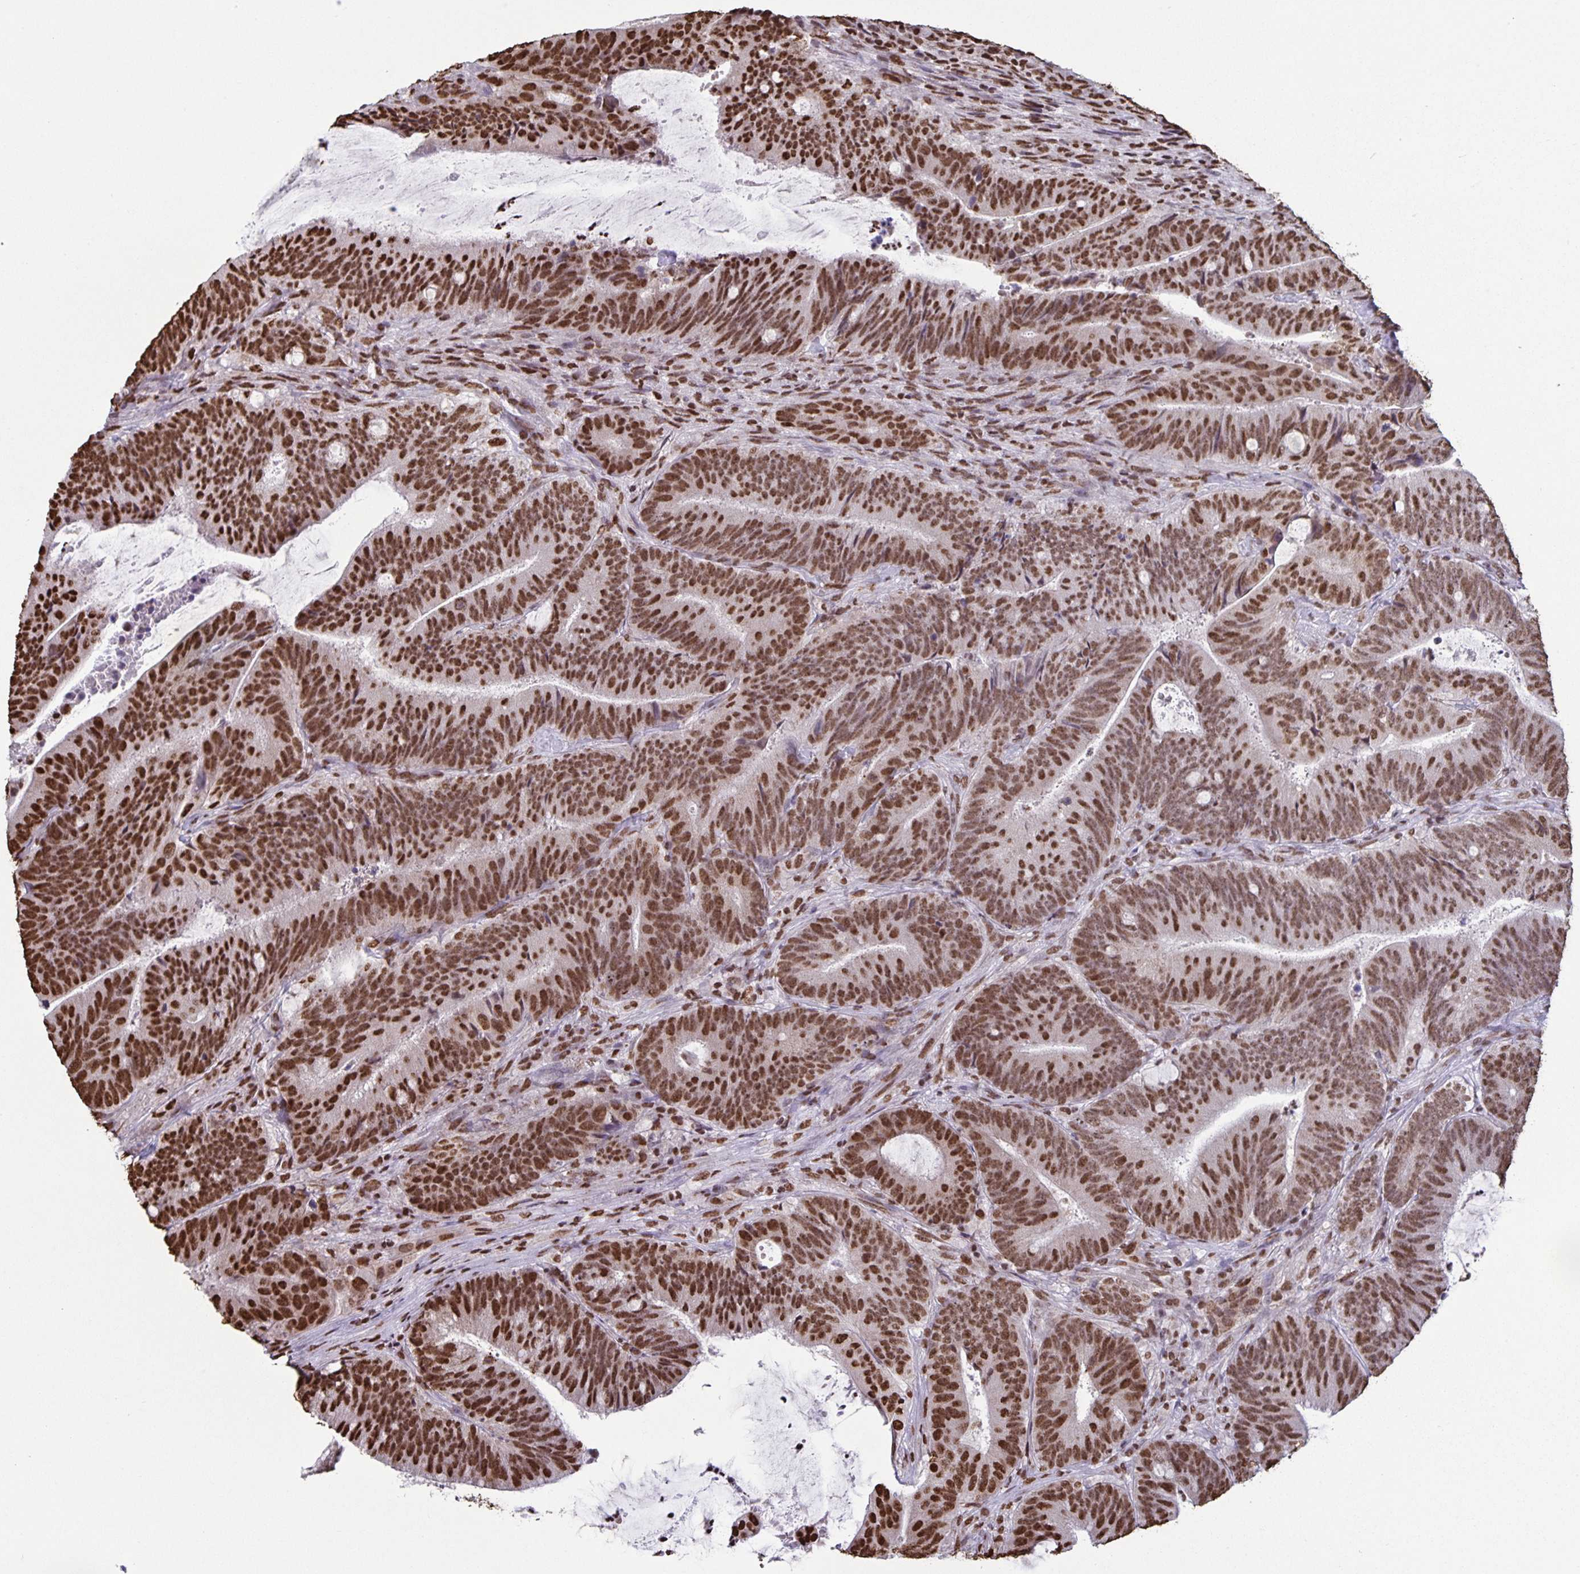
{"staining": {"intensity": "moderate", "quantity": ">75%", "location": "nuclear"}, "tissue": "colorectal cancer", "cell_type": "Tumor cells", "image_type": "cancer", "snomed": [{"axis": "morphology", "description": "Adenocarcinoma, NOS"}, {"axis": "topography", "description": "Colon"}], "caption": "Protein staining shows moderate nuclear expression in approximately >75% of tumor cells in colorectal cancer (adenocarcinoma).", "gene": "DUT", "patient": {"sex": "female", "age": 43}}